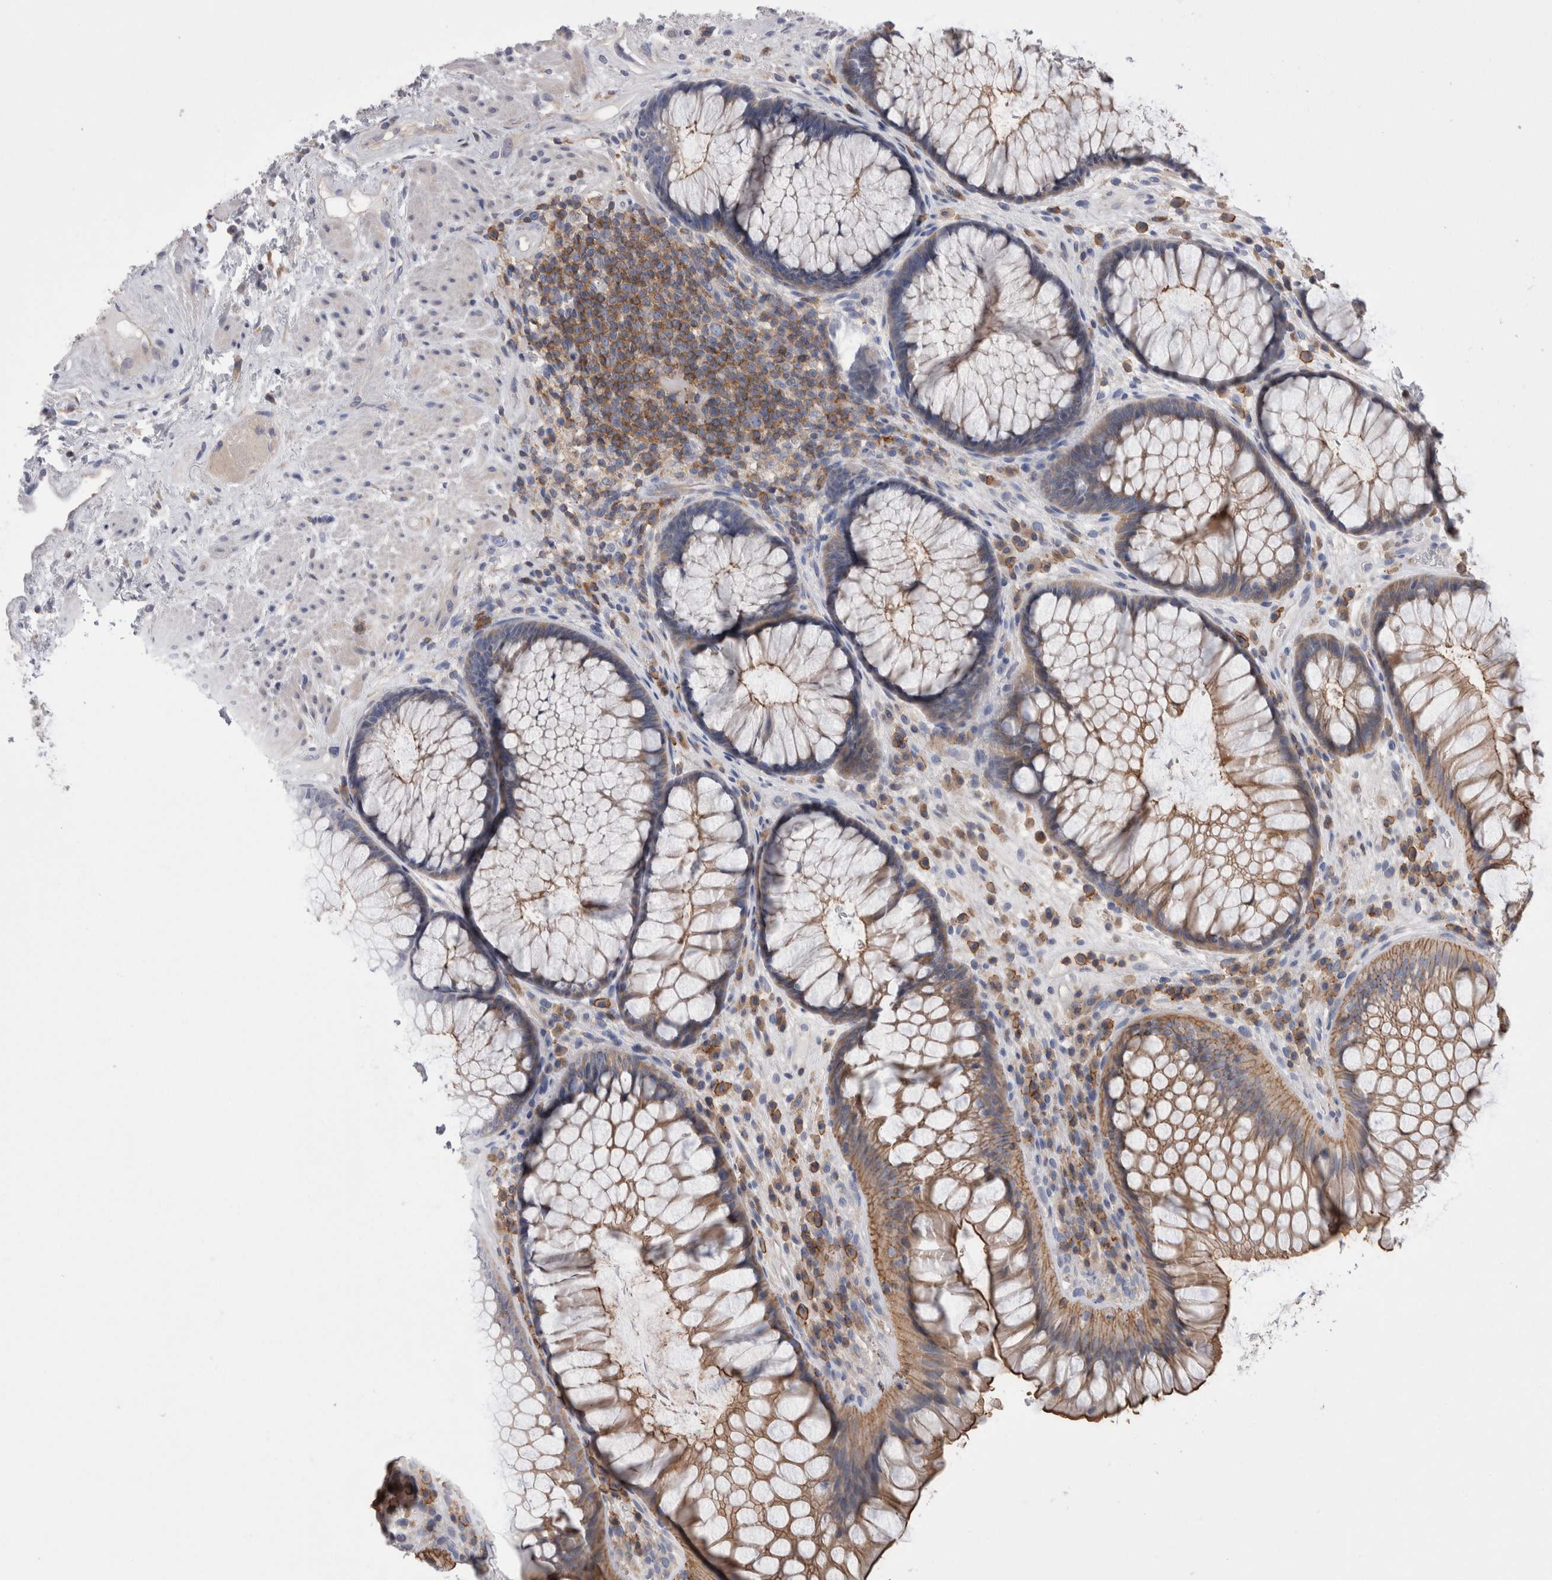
{"staining": {"intensity": "strong", "quantity": ">75%", "location": "cytoplasmic/membranous"}, "tissue": "rectum", "cell_type": "Glandular cells", "image_type": "normal", "snomed": [{"axis": "morphology", "description": "Normal tissue, NOS"}, {"axis": "topography", "description": "Rectum"}], "caption": "Human rectum stained with a protein marker shows strong staining in glandular cells.", "gene": "DCTN6", "patient": {"sex": "male", "age": 51}}